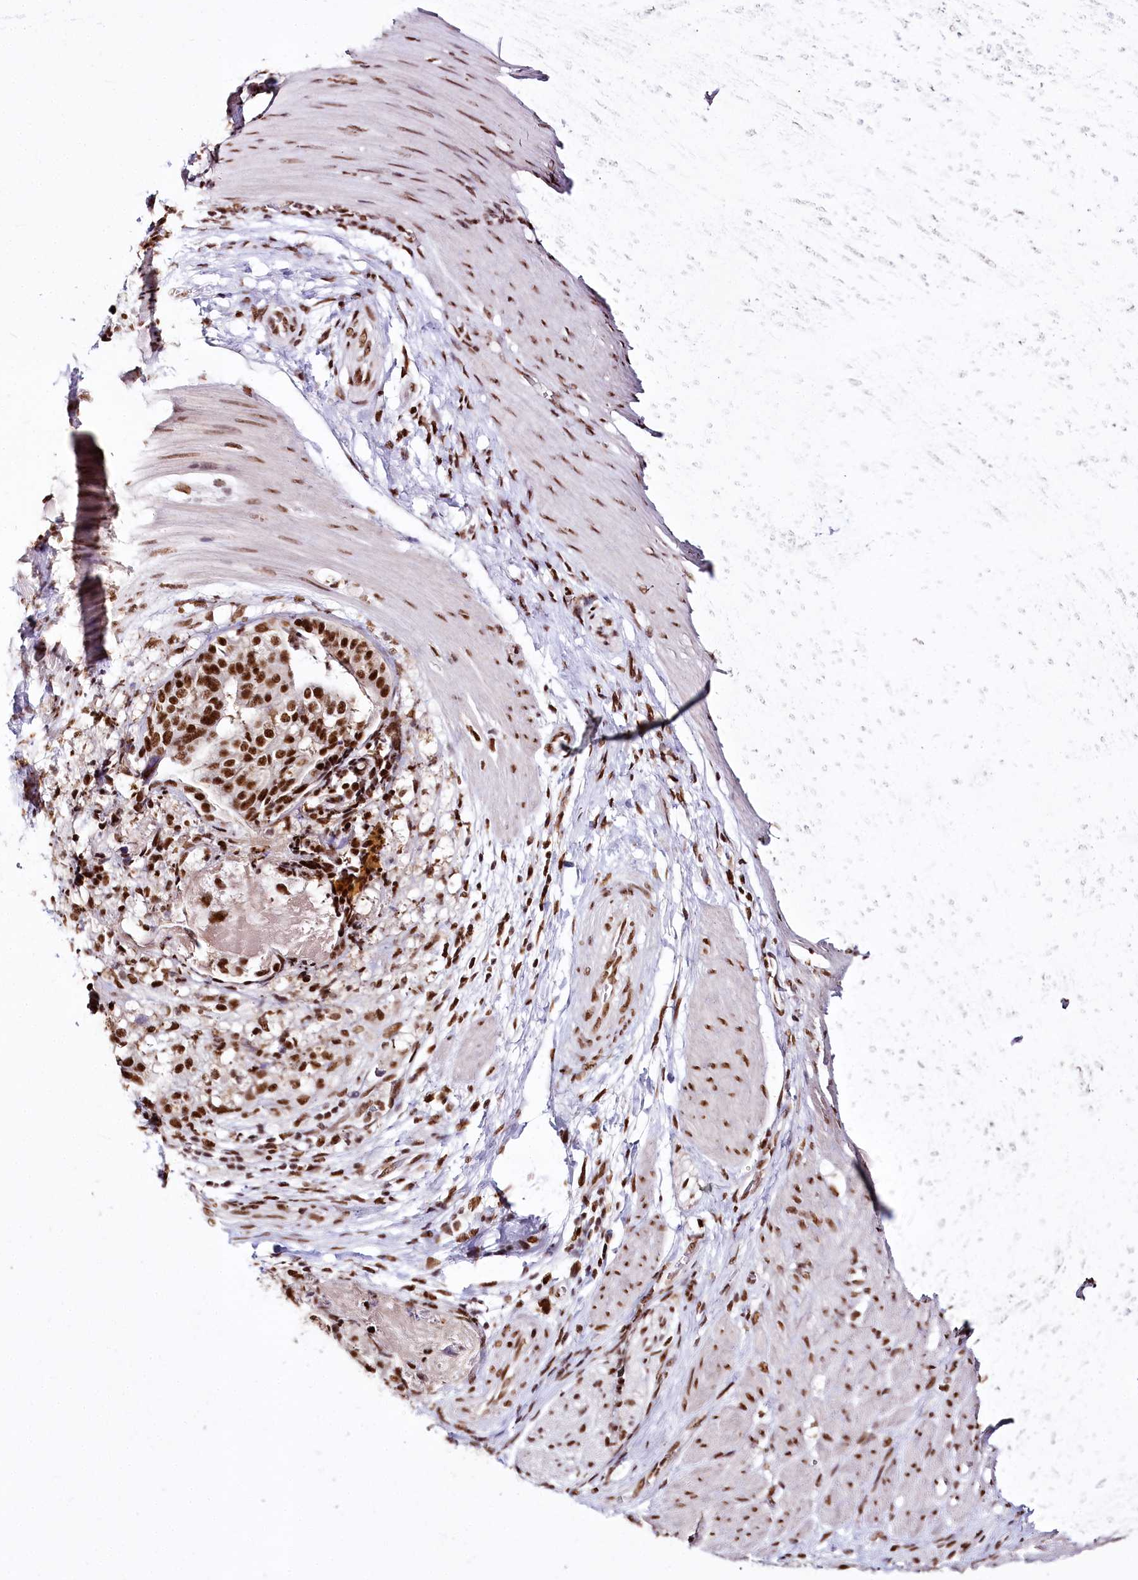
{"staining": {"intensity": "strong", "quantity": ">75%", "location": "nuclear"}, "tissue": "stomach cancer", "cell_type": "Tumor cells", "image_type": "cancer", "snomed": [{"axis": "morphology", "description": "Adenocarcinoma, NOS"}, {"axis": "topography", "description": "Stomach"}], "caption": "A brown stain shows strong nuclear expression of a protein in stomach adenocarcinoma tumor cells. (IHC, brightfield microscopy, high magnification).", "gene": "SMARCE1", "patient": {"sex": "male", "age": 48}}